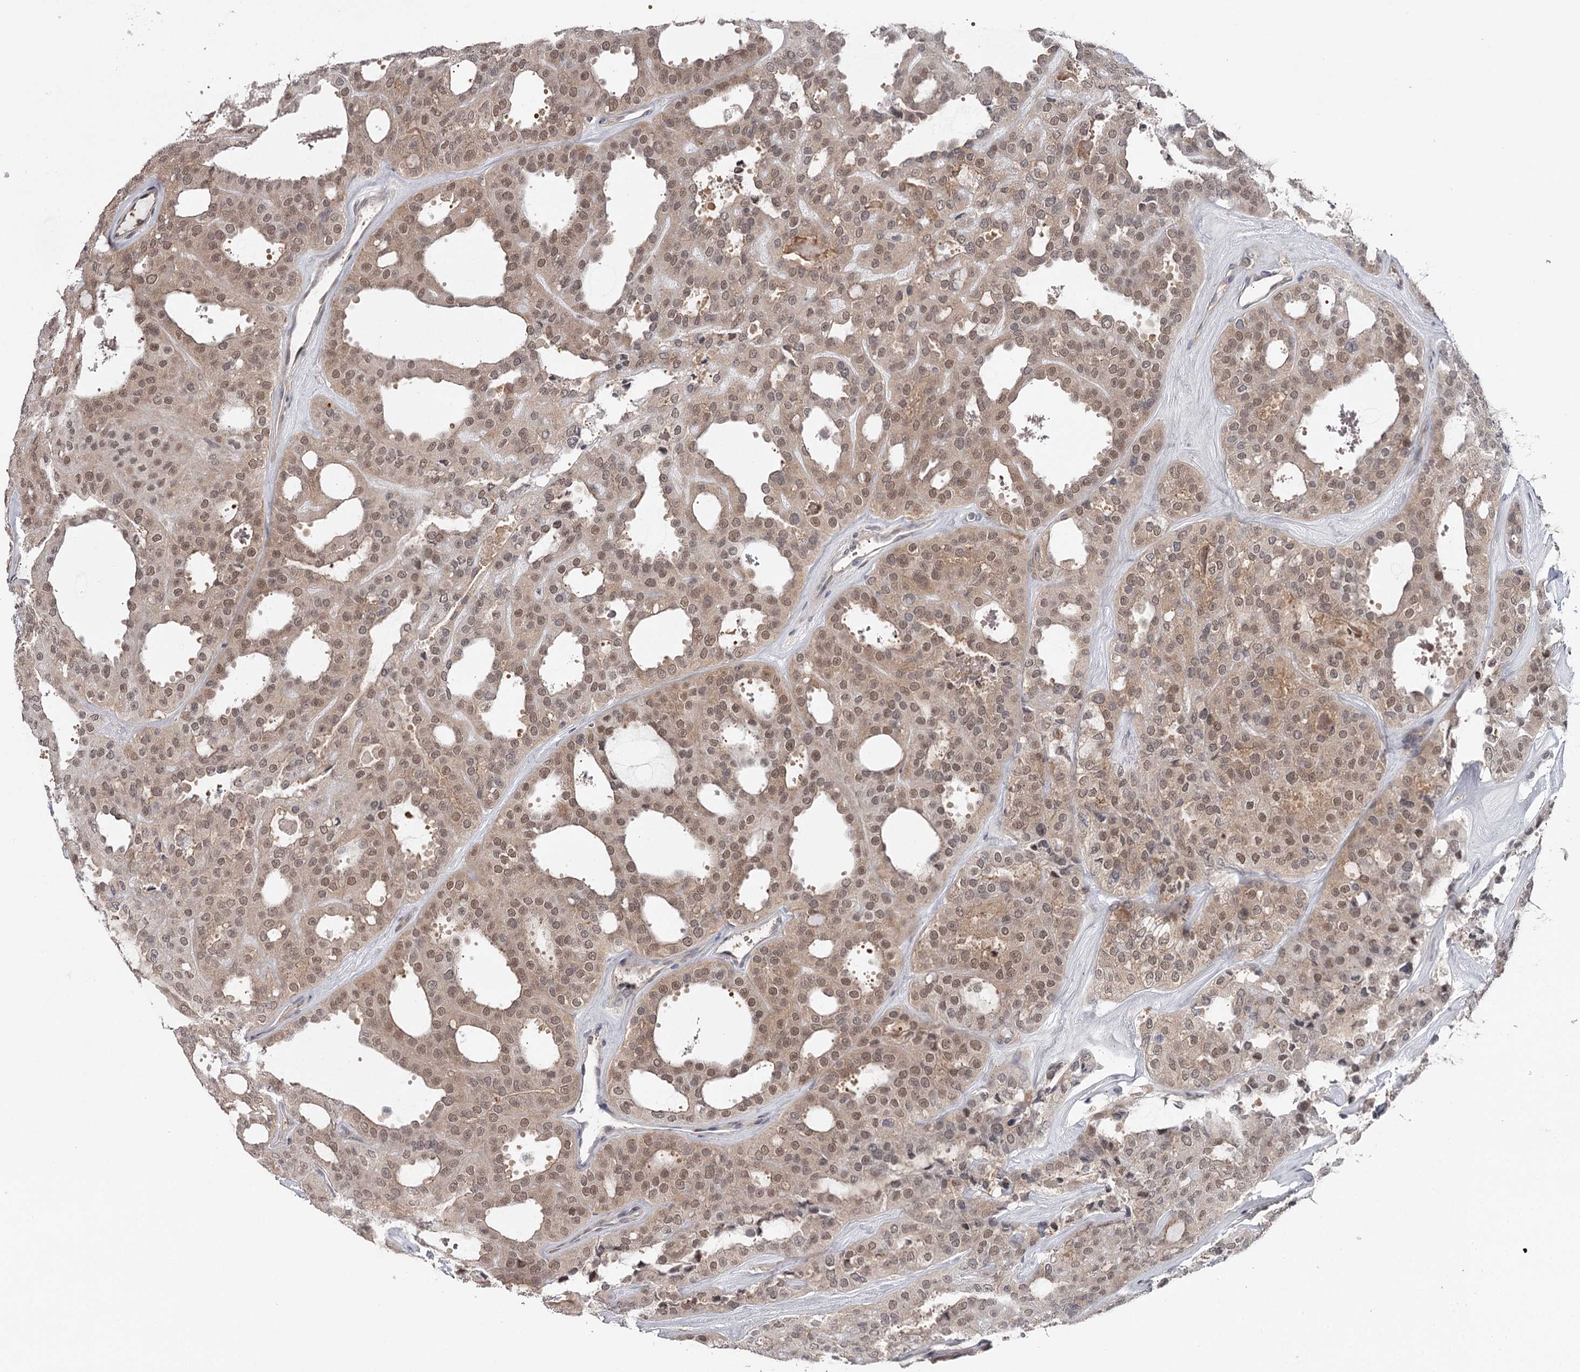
{"staining": {"intensity": "moderate", "quantity": ">75%", "location": "cytoplasmic/membranous,nuclear"}, "tissue": "thyroid cancer", "cell_type": "Tumor cells", "image_type": "cancer", "snomed": [{"axis": "morphology", "description": "Follicular adenoma carcinoma, NOS"}, {"axis": "topography", "description": "Thyroid gland"}], "caption": "The photomicrograph reveals immunohistochemical staining of thyroid cancer (follicular adenoma carcinoma). There is moderate cytoplasmic/membranous and nuclear expression is present in approximately >75% of tumor cells.", "gene": "GTSF1", "patient": {"sex": "male", "age": 75}}